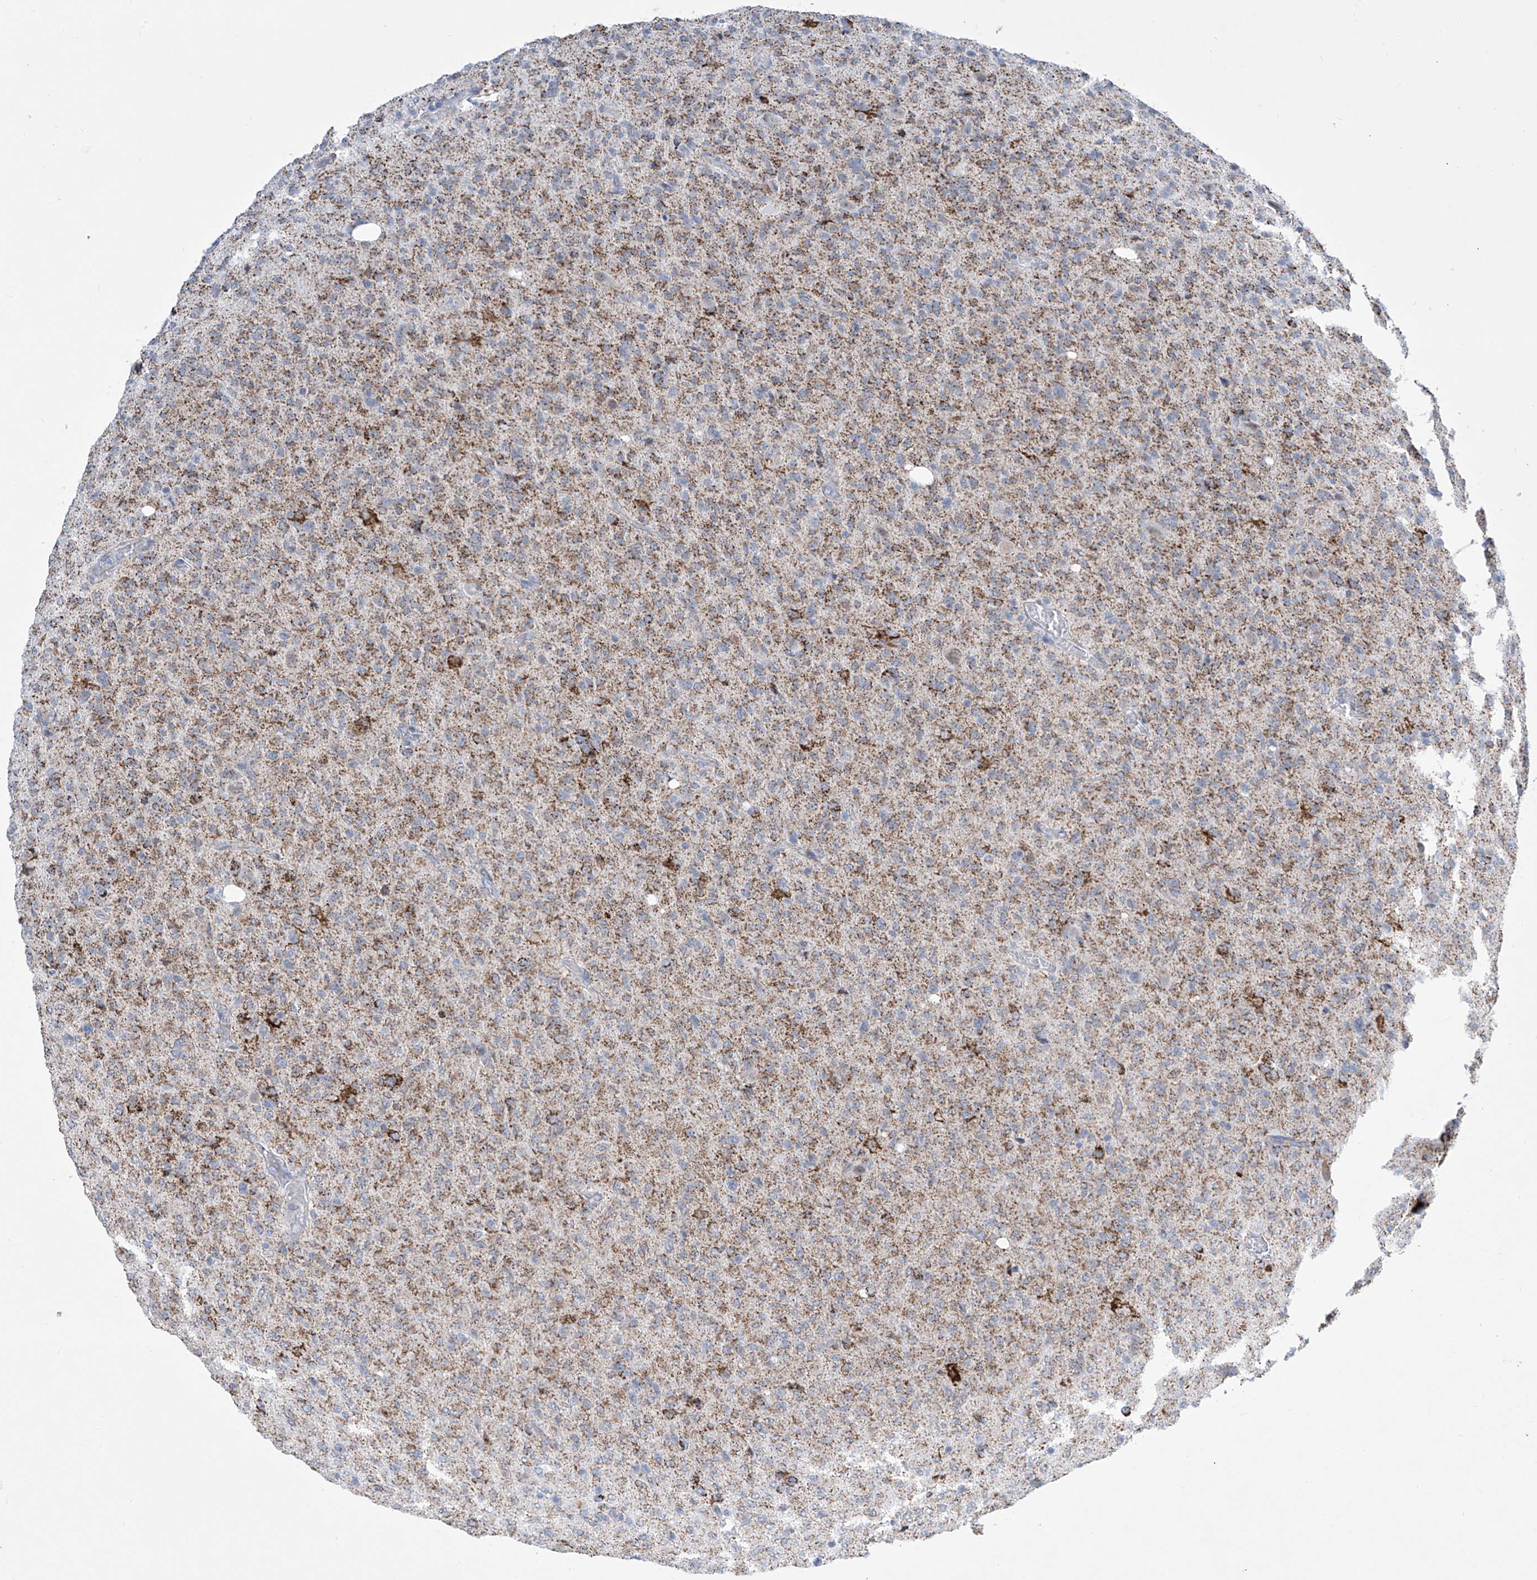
{"staining": {"intensity": "moderate", "quantity": "<25%", "location": "cytoplasmic/membranous"}, "tissue": "glioma", "cell_type": "Tumor cells", "image_type": "cancer", "snomed": [{"axis": "morphology", "description": "Glioma, malignant, High grade"}, {"axis": "topography", "description": "Brain"}], "caption": "An immunohistochemistry (IHC) micrograph of neoplastic tissue is shown. Protein staining in brown shows moderate cytoplasmic/membranous positivity in glioma within tumor cells. (DAB = brown stain, brightfield microscopy at high magnification).", "gene": "ALDH6A1", "patient": {"sex": "female", "age": 57}}